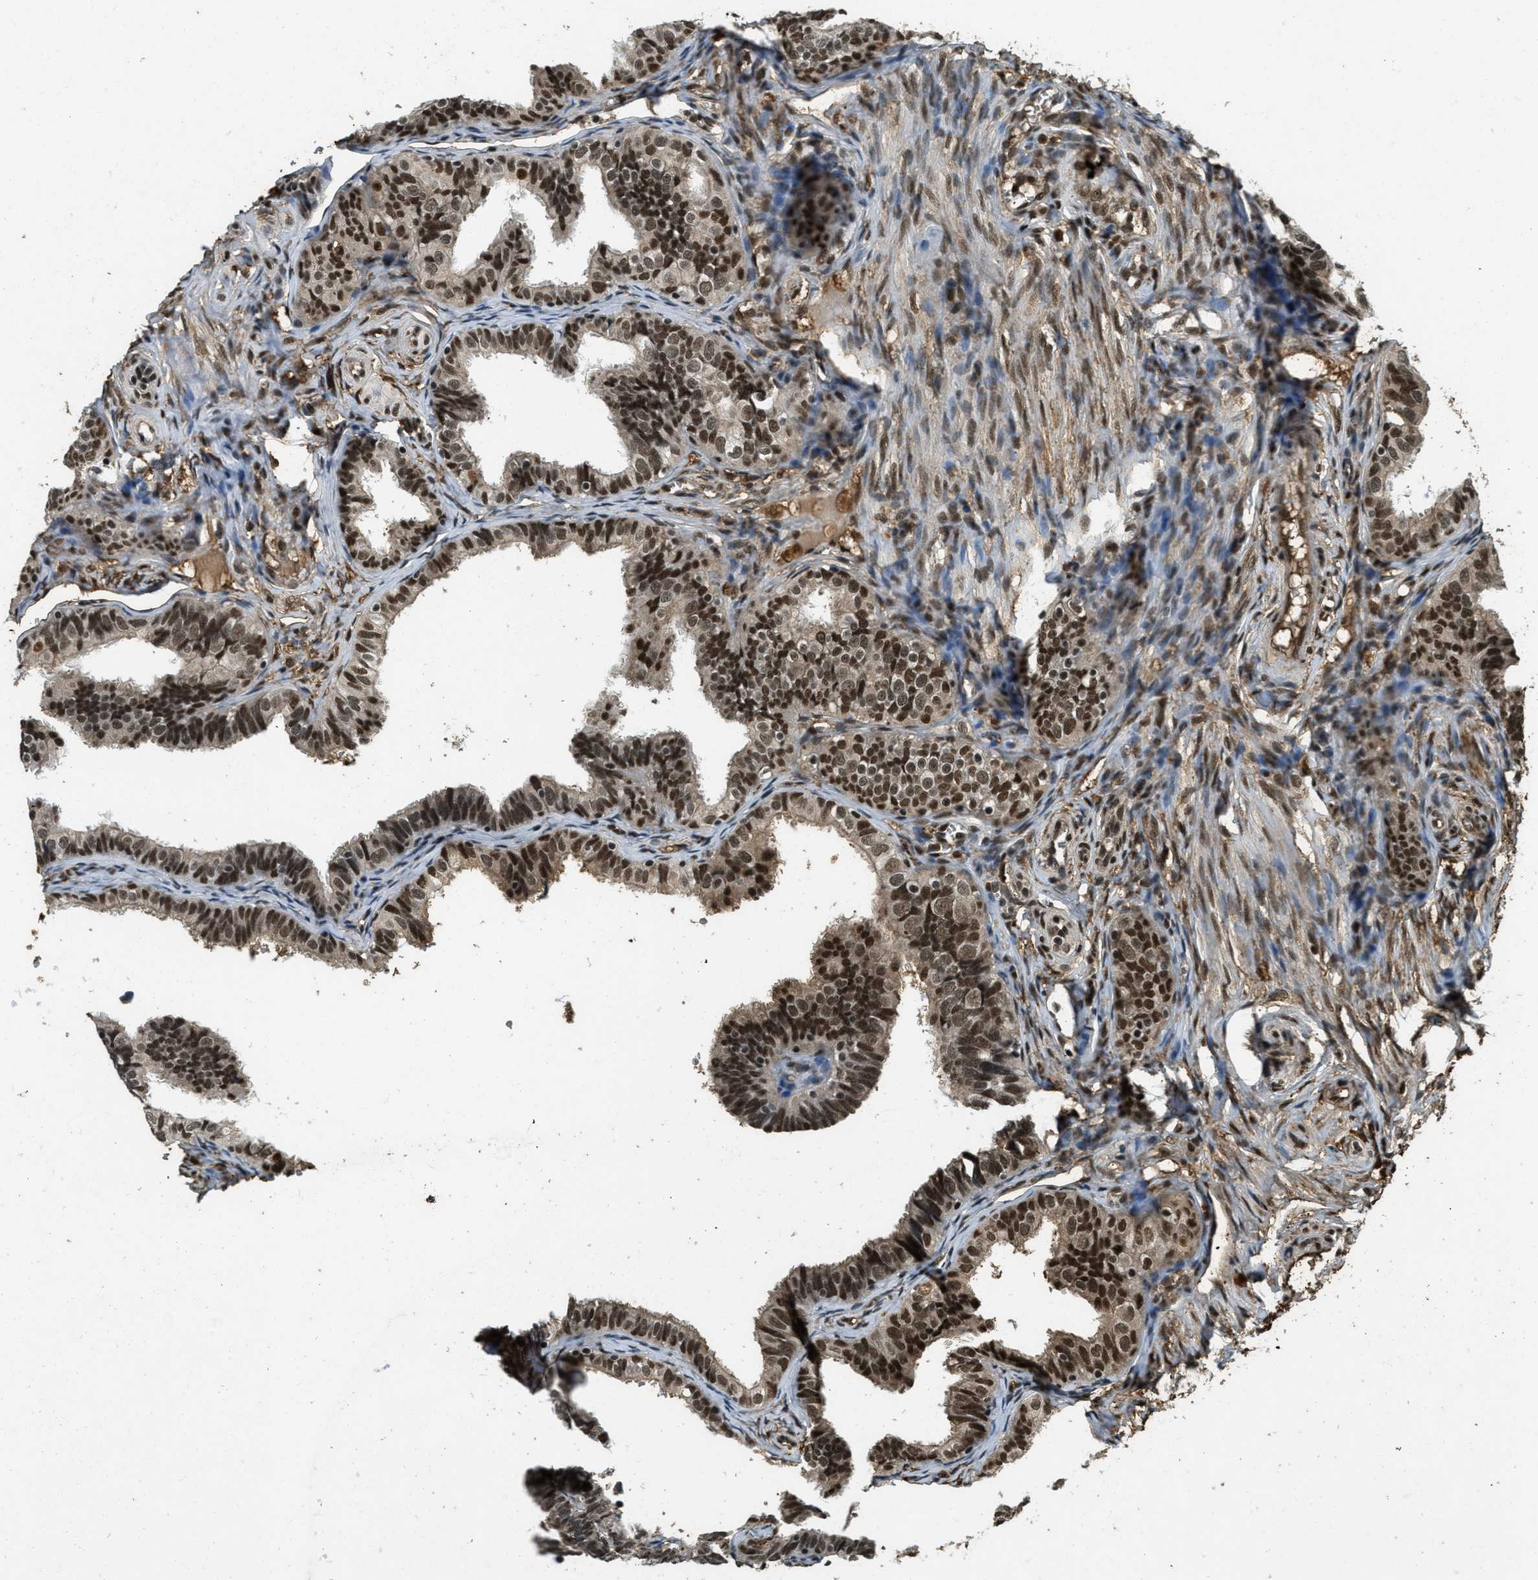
{"staining": {"intensity": "strong", "quantity": ">75%", "location": "nuclear"}, "tissue": "fallopian tube", "cell_type": "Glandular cells", "image_type": "normal", "snomed": [{"axis": "morphology", "description": "Normal tissue, NOS"}, {"axis": "topography", "description": "Fallopian tube"}], "caption": "The photomicrograph exhibits a brown stain indicating the presence of a protein in the nuclear of glandular cells in fallopian tube. (Brightfield microscopy of DAB IHC at high magnification).", "gene": "ZNF148", "patient": {"sex": "female", "age": 46}}